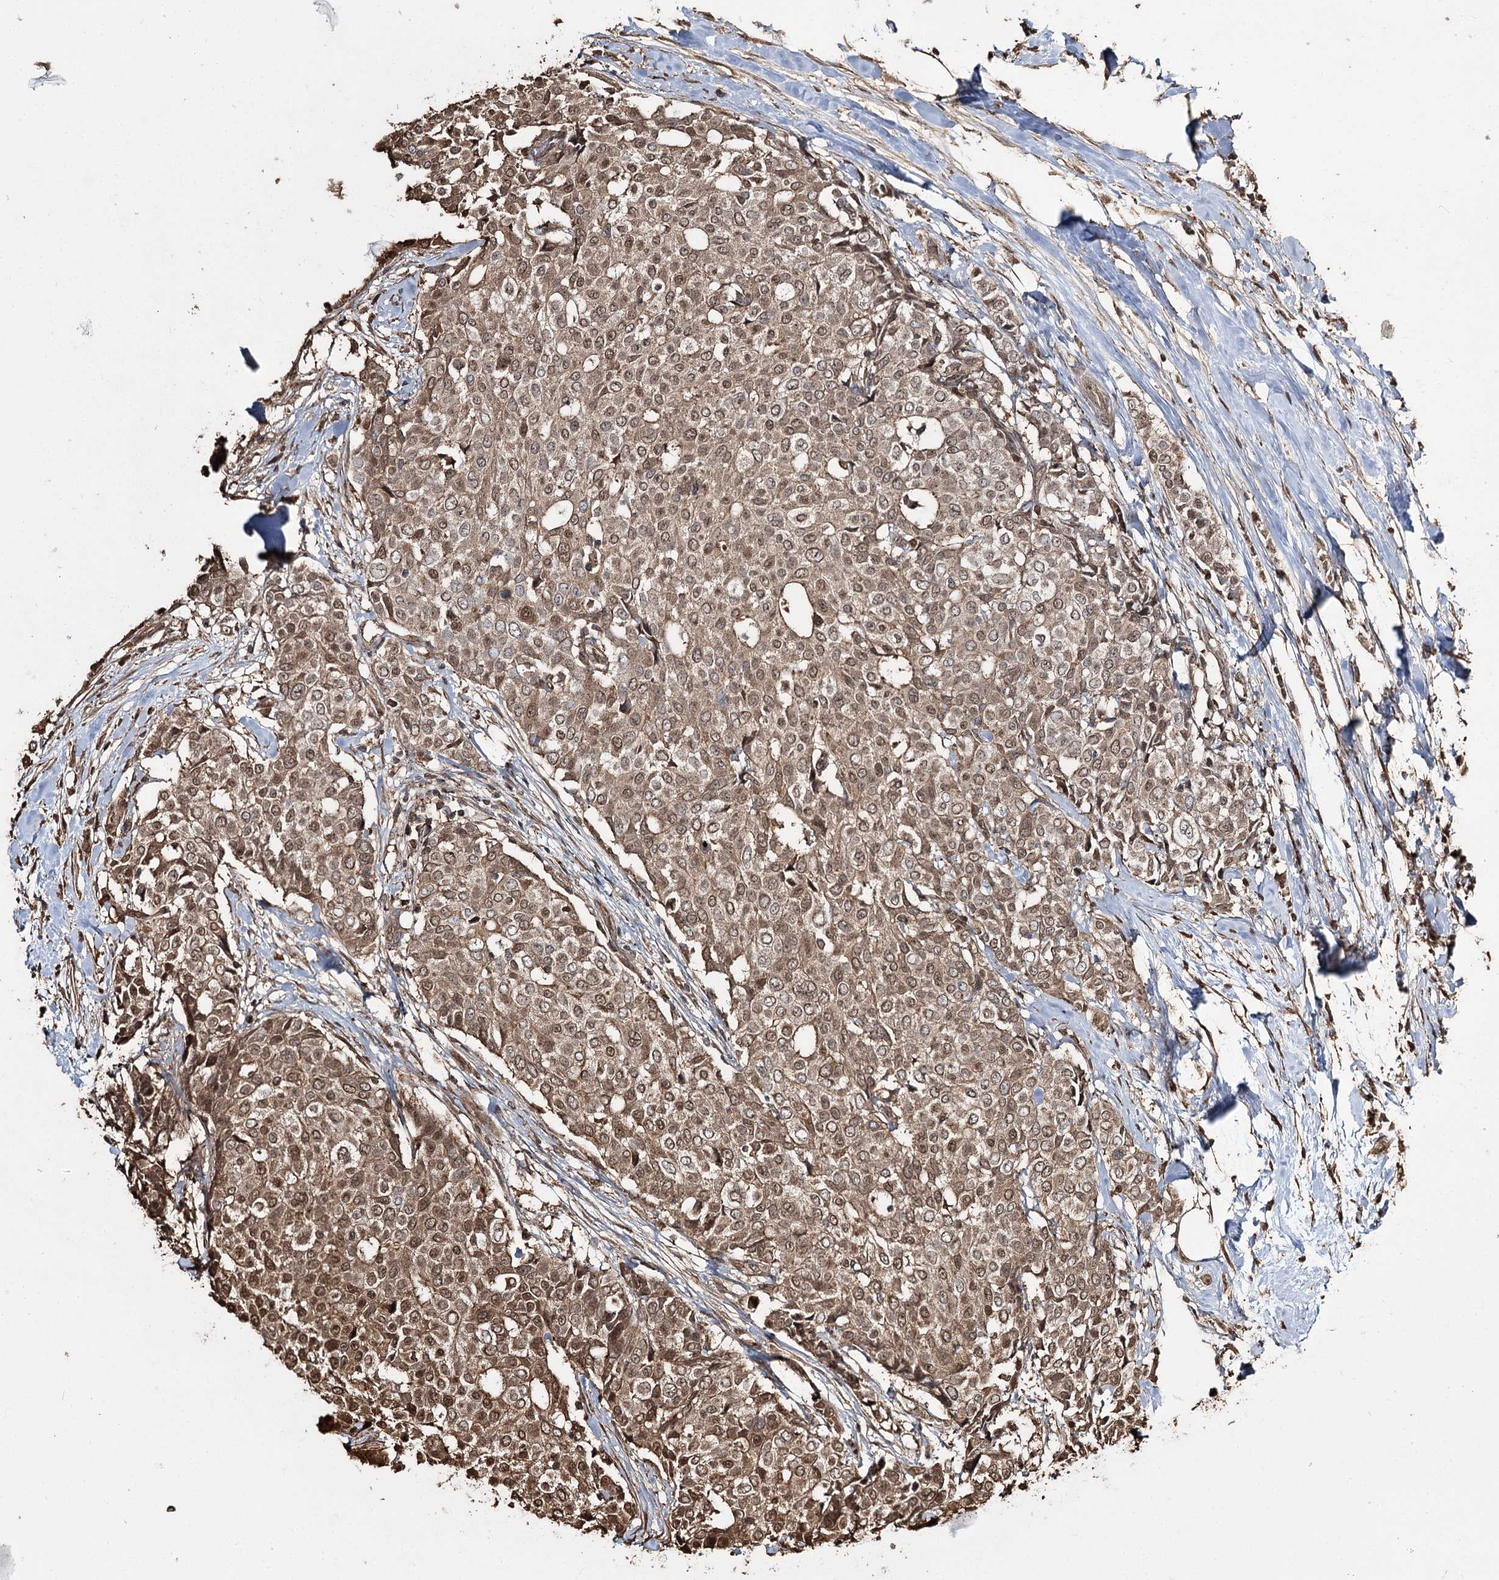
{"staining": {"intensity": "moderate", "quantity": ">75%", "location": "cytoplasmic/membranous,nuclear"}, "tissue": "breast cancer", "cell_type": "Tumor cells", "image_type": "cancer", "snomed": [{"axis": "morphology", "description": "Lobular carcinoma"}, {"axis": "topography", "description": "Breast"}], "caption": "Immunohistochemistry of breast lobular carcinoma displays medium levels of moderate cytoplasmic/membranous and nuclear expression in about >75% of tumor cells.", "gene": "PLCH1", "patient": {"sex": "female", "age": 51}}